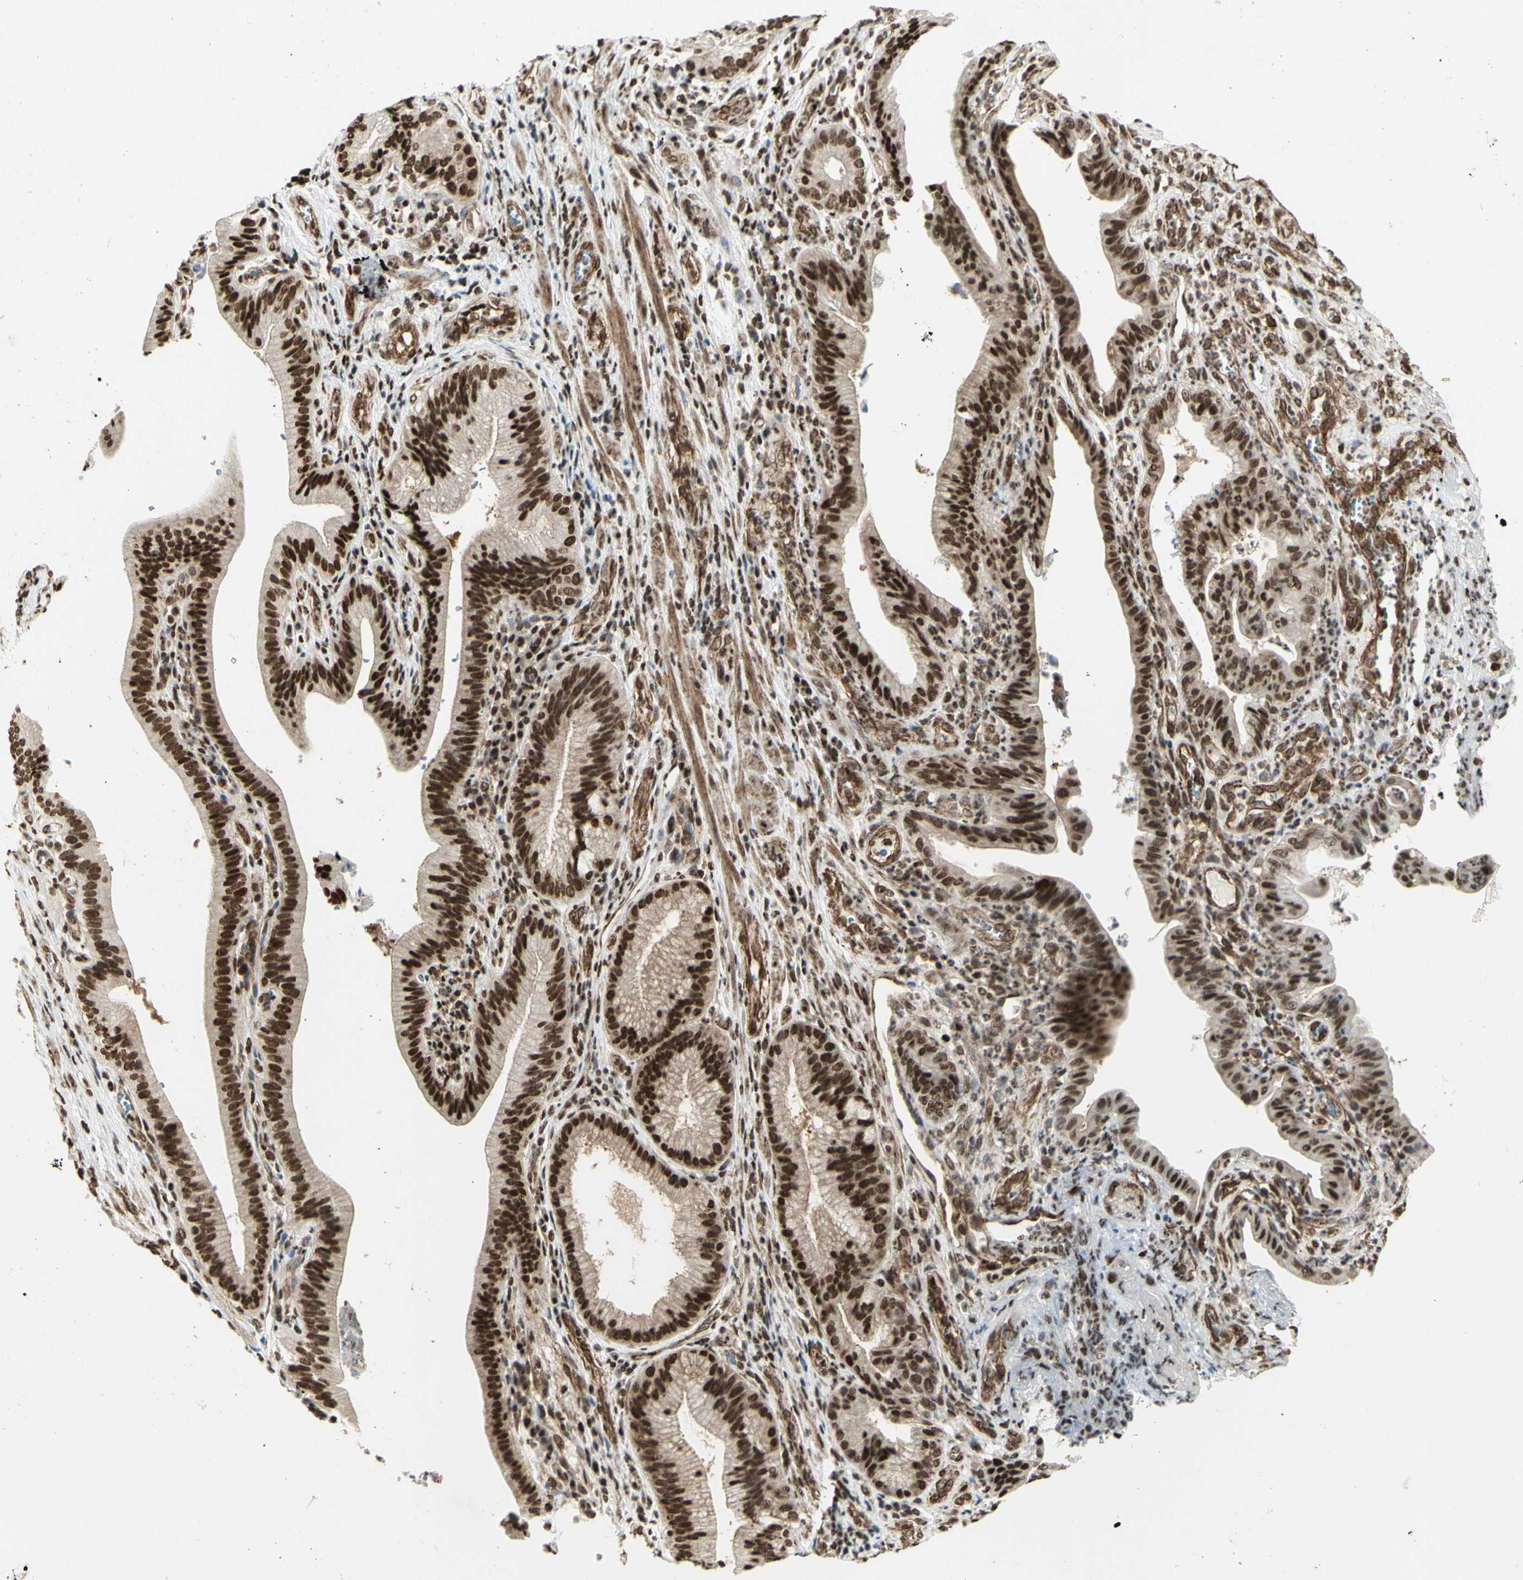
{"staining": {"intensity": "strong", "quantity": ">75%", "location": "nuclear"}, "tissue": "pancreatic cancer", "cell_type": "Tumor cells", "image_type": "cancer", "snomed": [{"axis": "morphology", "description": "Adenocarcinoma, NOS"}, {"axis": "topography", "description": "Pancreas"}], "caption": "Adenocarcinoma (pancreatic) tissue demonstrates strong nuclear positivity in about >75% of tumor cells", "gene": "ZMYM6", "patient": {"sex": "female", "age": 75}}